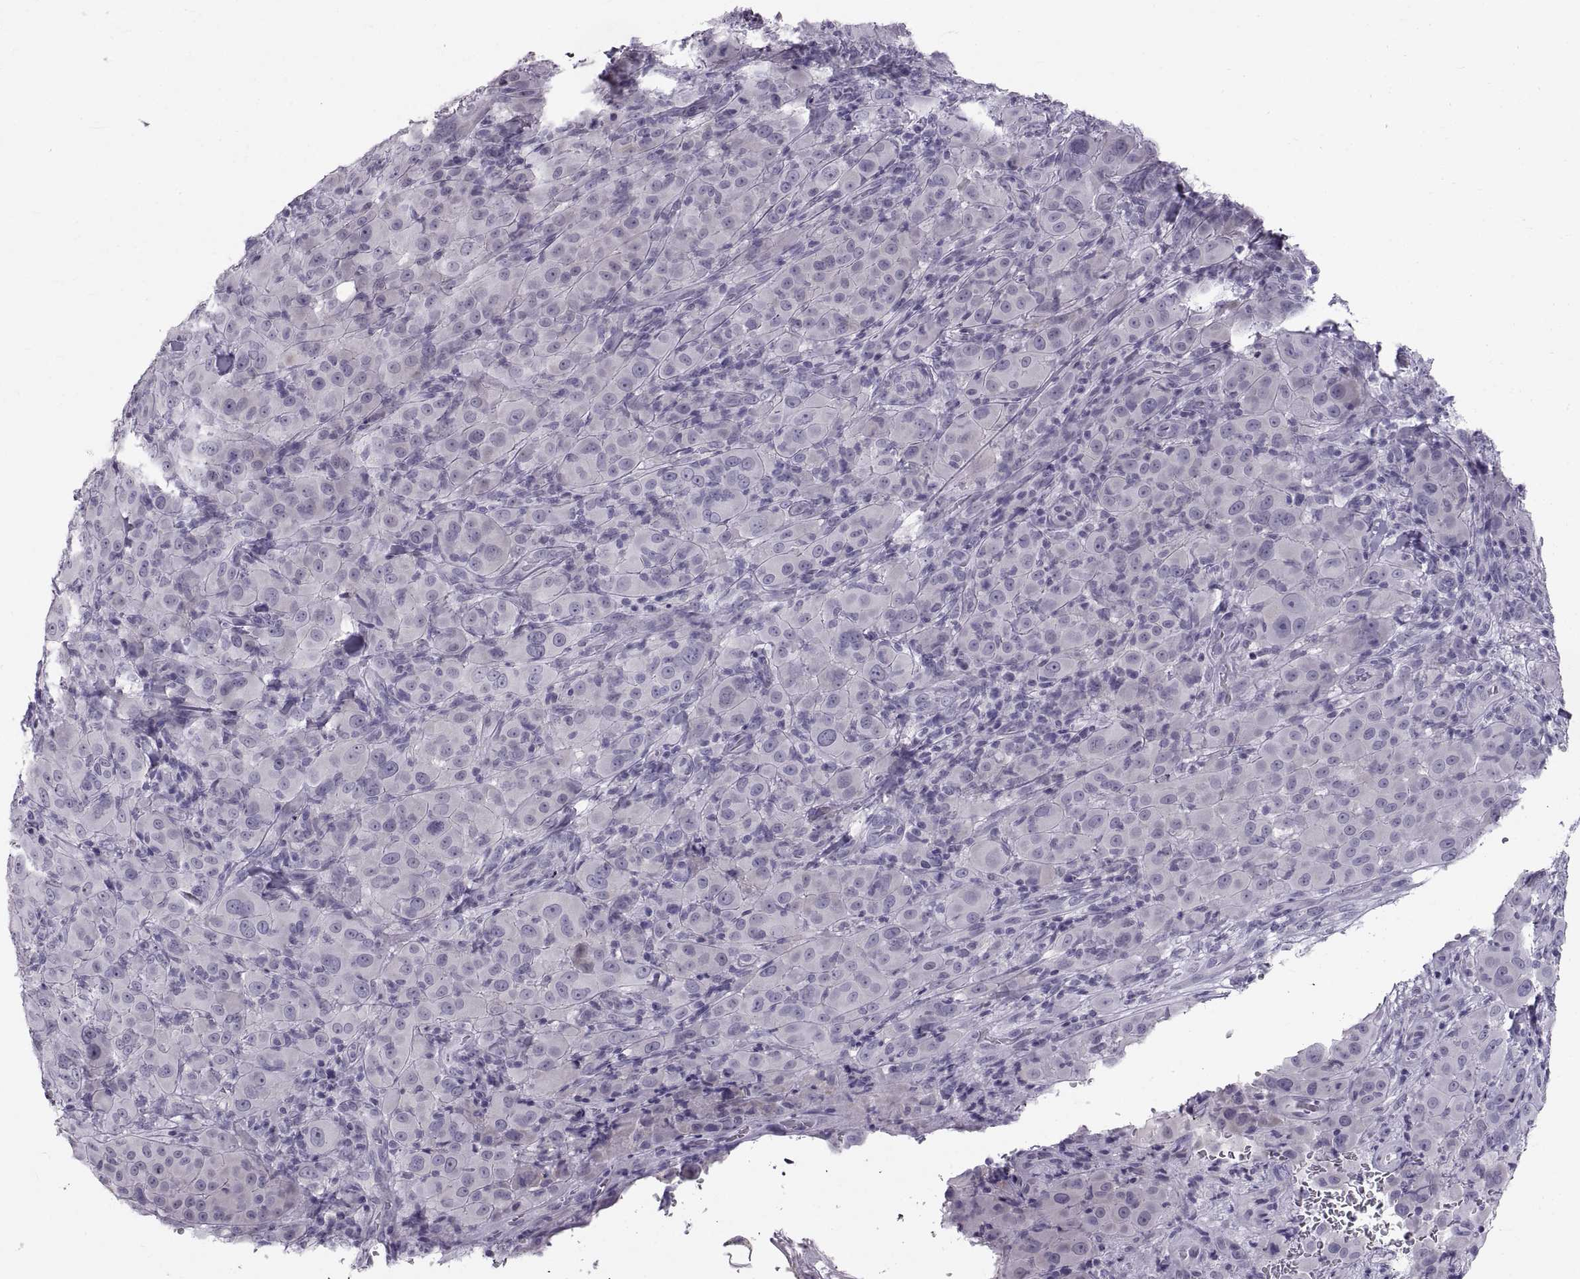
{"staining": {"intensity": "negative", "quantity": "none", "location": "none"}, "tissue": "melanoma", "cell_type": "Tumor cells", "image_type": "cancer", "snomed": [{"axis": "morphology", "description": "Malignant melanoma, NOS"}, {"axis": "topography", "description": "Skin"}], "caption": "This image is of melanoma stained with IHC to label a protein in brown with the nuclei are counter-stained blue. There is no staining in tumor cells. Brightfield microscopy of immunohistochemistry stained with DAB (brown) and hematoxylin (blue), captured at high magnification.", "gene": "SPACDR", "patient": {"sex": "female", "age": 87}}